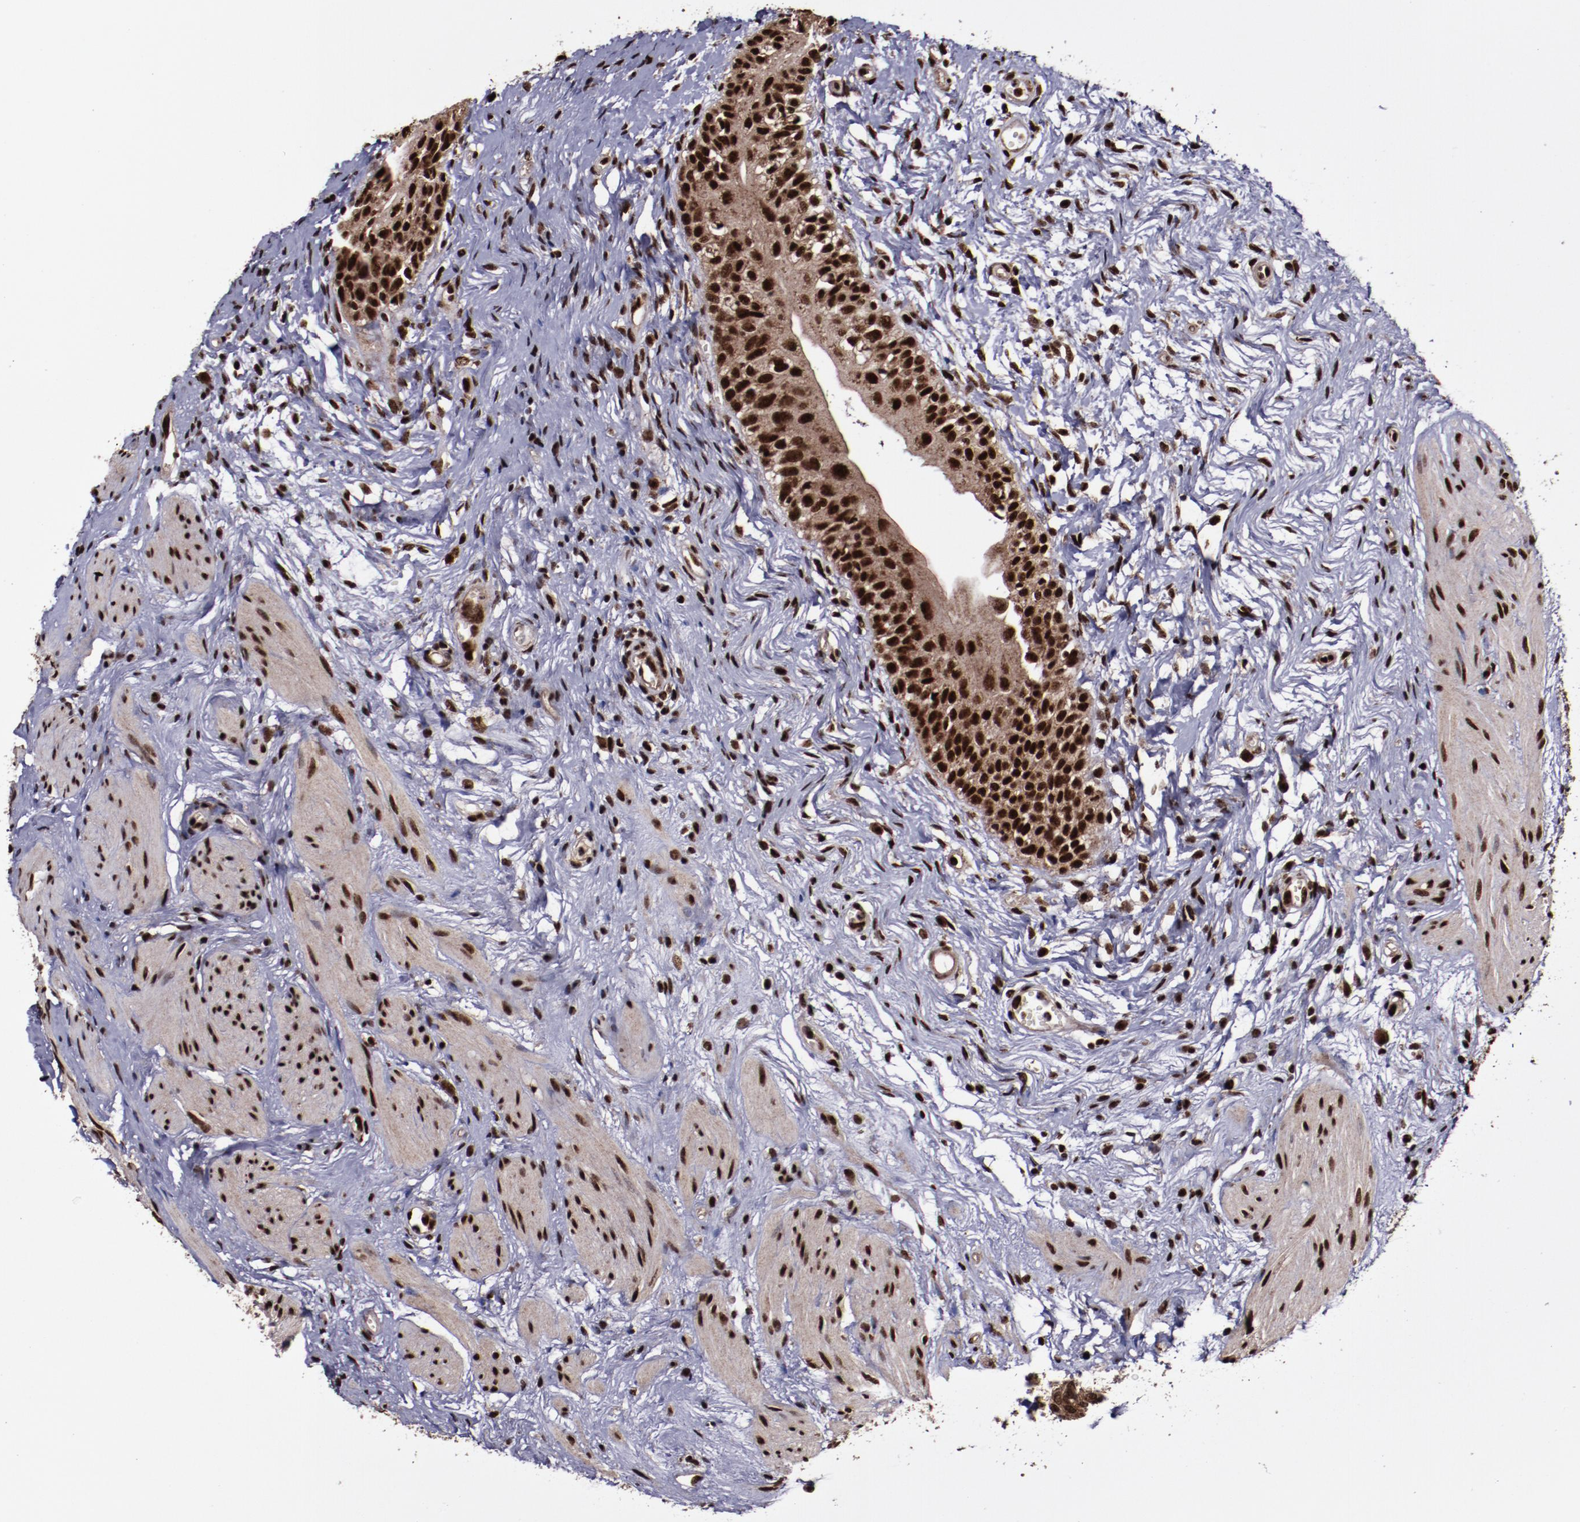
{"staining": {"intensity": "strong", "quantity": ">75%", "location": "cytoplasmic/membranous,nuclear"}, "tissue": "urinary bladder", "cell_type": "Urothelial cells", "image_type": "normal", "snomed": [{"axis": "morphology", "description": "Normal tissue, NOS"}, {"axis": "topography", "description": "Urinary bladder"}], "caption": "Immunohistochemical staining of unremarkable urinary bladder reveals high levels of strong cytoplasmic/membranous,nuclear positivity in approximately >75% of urothelial cells. The staining was performed using DAB, with brown indicating positive protein expression. Nuclei are stained blue with hematoxylin.", "gene": "SNW1", "patient": {"sex": "female", "age": 55}}